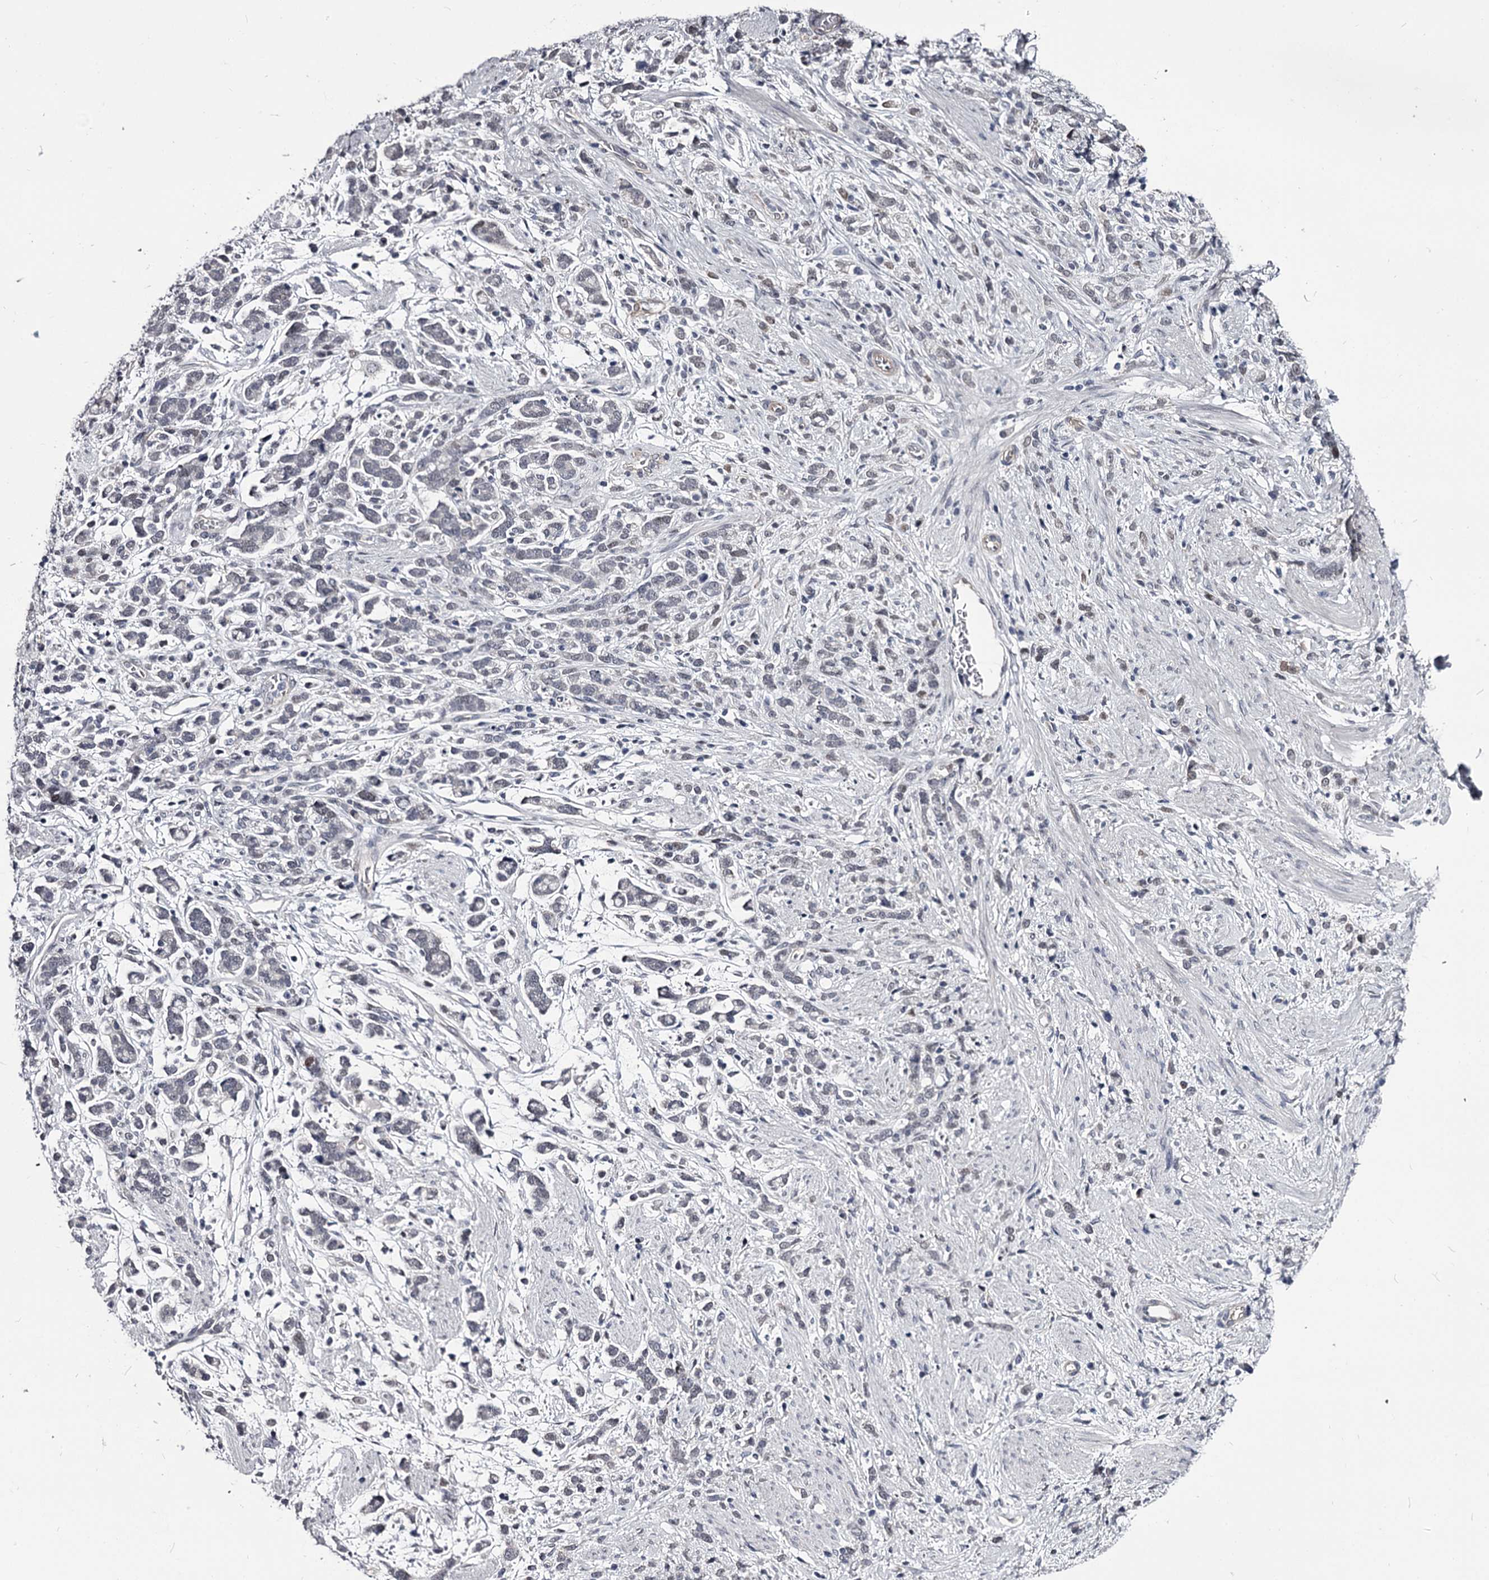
{"staining": {"intensity": "negative", "quantity": "none", "location": "none"}, "tissue": "stomach cancer", "cell_type": "Tumor cells", "image_type": "cancer", "snomed": [{"axis": "morphology", "description": "Adenocarcinoma, NOS"}, {"axis": "topography", "description": "Stomach"}], "caption": "The micrograph reveals no staining of tumor cells in stomach adenocarcinoma.", "gene": "OVOL2", "patient": {"sex": "female", "age": 60}}